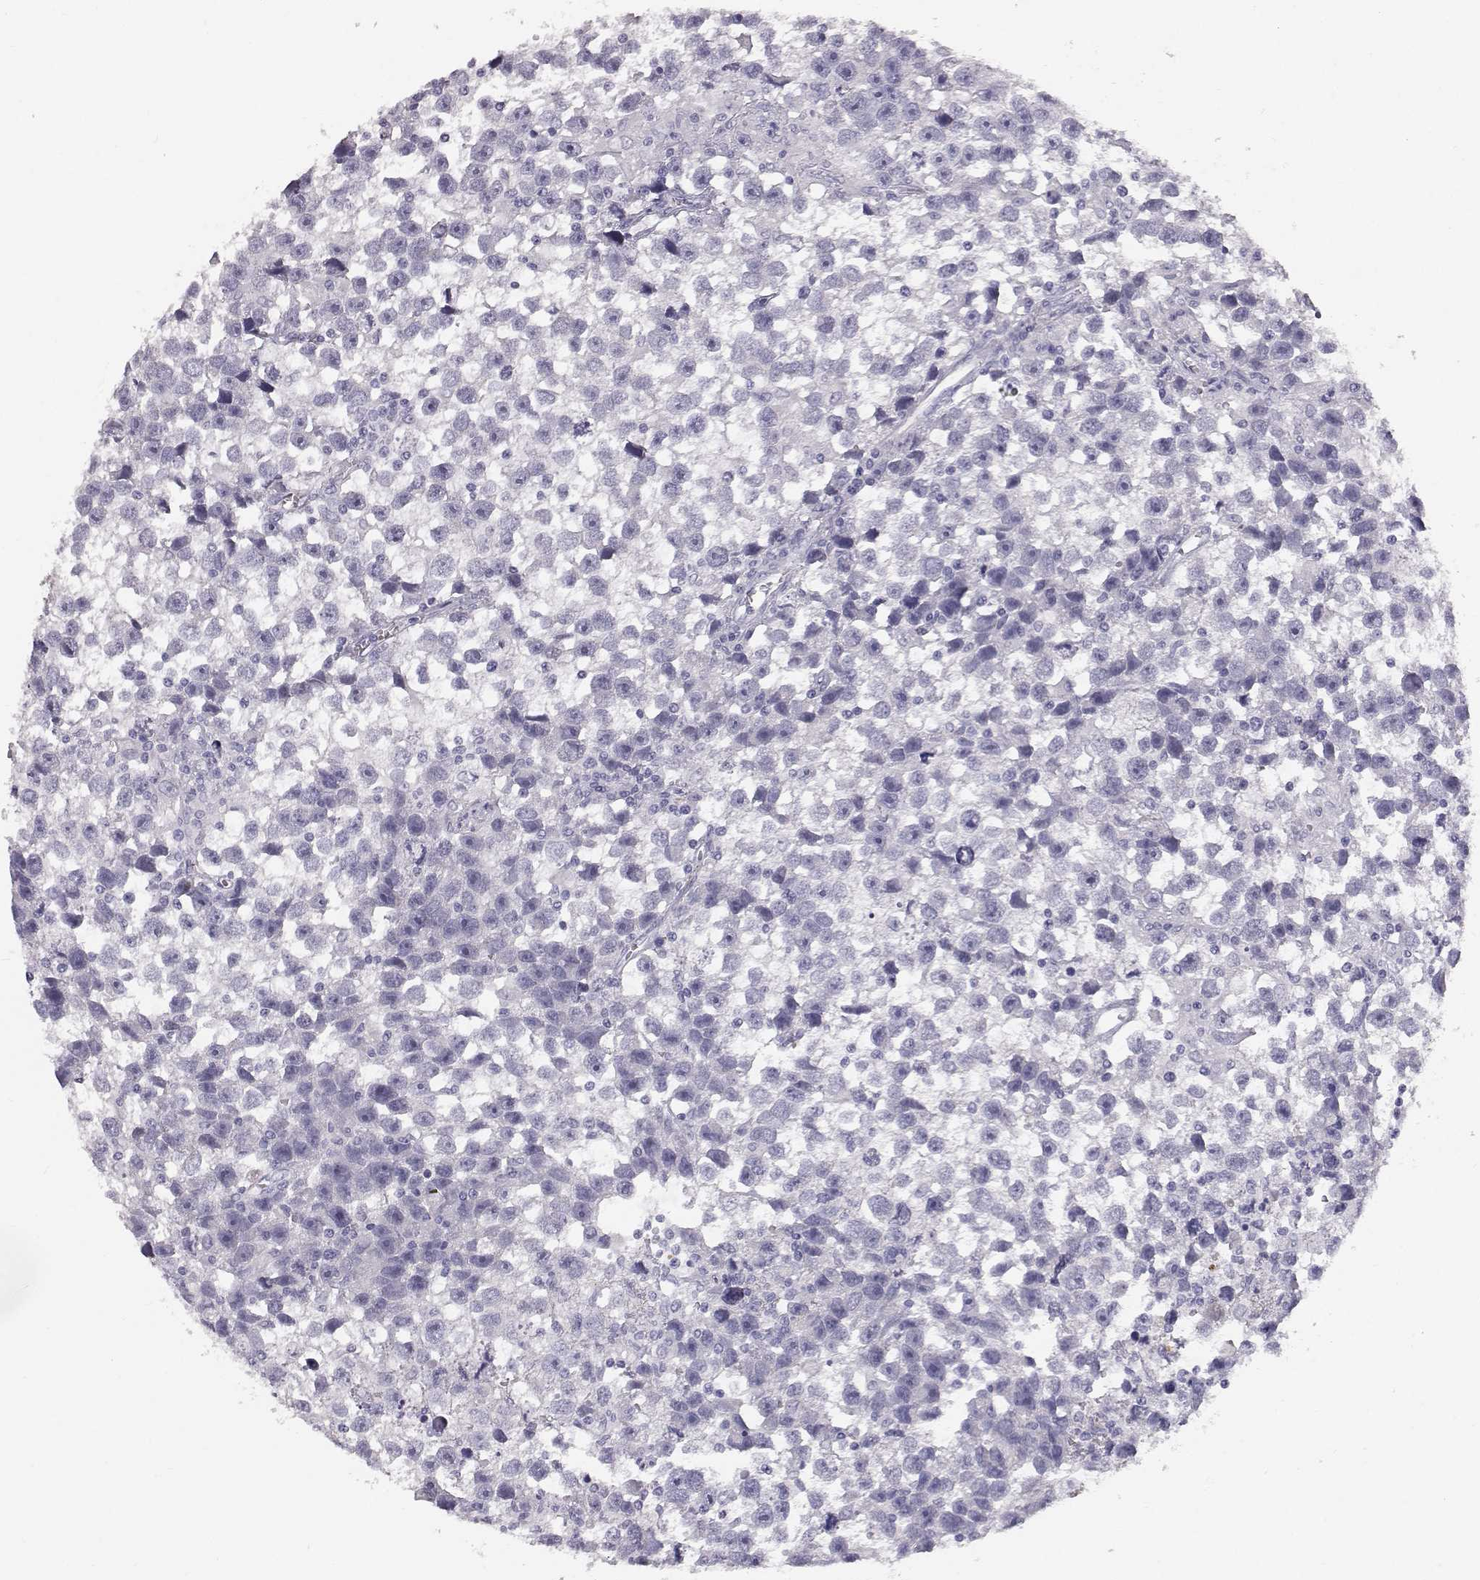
{"staining": {"intensity": "negative", "quantity": "none", "location": "none"}, "tissue": "testis cancer", "cell_type": "Tumor cells", "image_type": "cancer", "snomed": [{"axis": "morphology", "description": "Seminoma, NOS"}, {"axis": "topography", "description": "Testis"}], "caption": "IHC photomicrograph of neoplastic tissue: human seminoma (testis) stained with DAB (3,3'-diaminobenzidine) shows no significant protein staining in tumor cells.", "gene": "KRTAP16-1", "patient": {"sex": "male", "age": 43}}